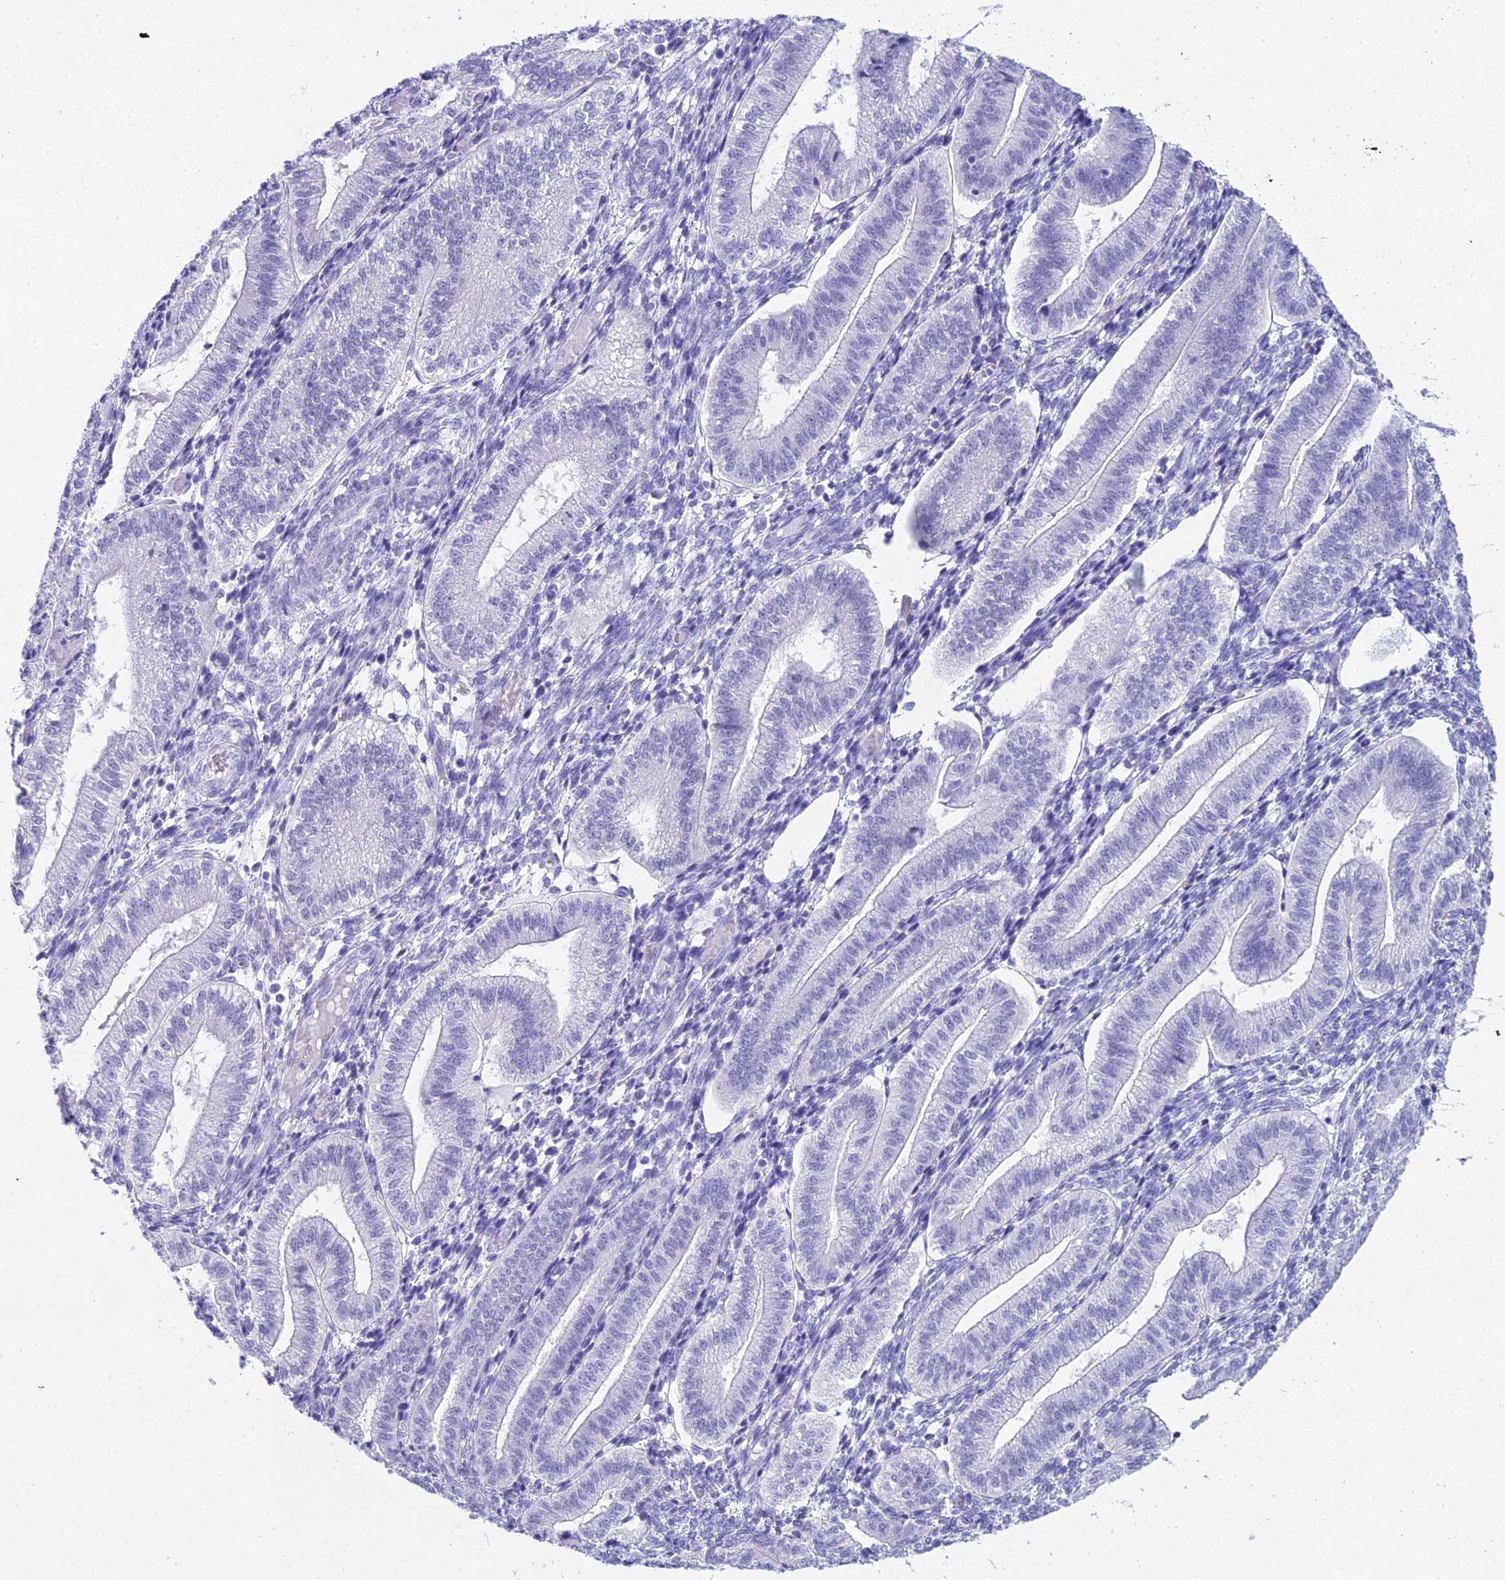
{"staining": {"intensity": "negative", "quantity": "none", "location": "none"}, "tissue": "endometrium", "cell_type": "Cells in endometrial stroma", "image_type": "normal", "snomed": [{"axis": "morphology", "description": "Normal tissue, NOS"}, {"axis": "topography", "description": "Endometrium"}], "caption": "This is an IHC photomicrograph of benign human endometrium. There is no expression in cells in endometrial stroma.", "gene": "CGB1", "patient": {"sex": "female", "age": 34}}